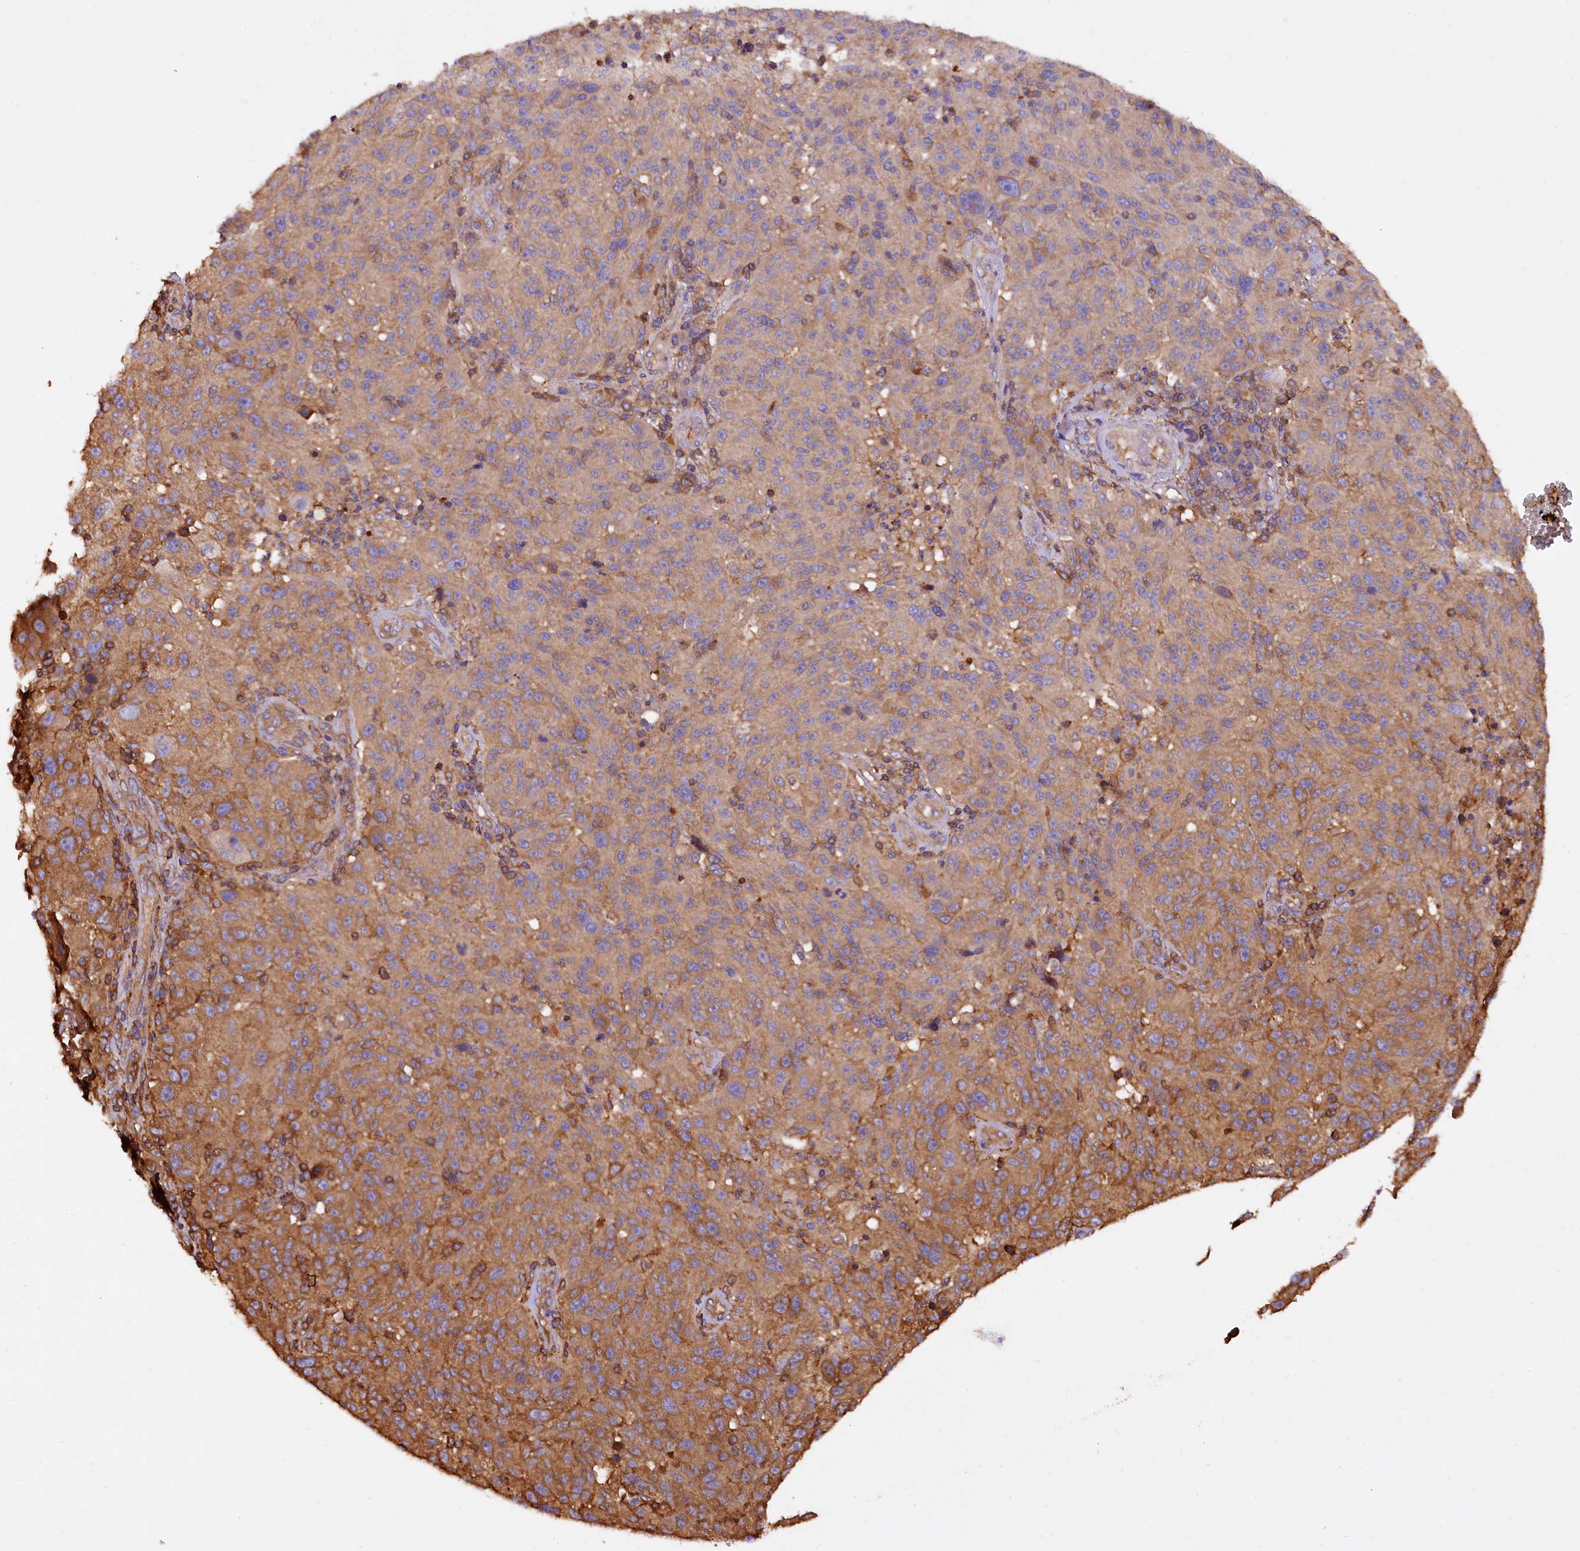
{"staining": {"intensity": "moderate", "quantity": ">75%", "location": "cytoplasmic/membranous"}, "tissue": "melanoma", "cell_type": "Tumor cells", "image_type": "cancer", "snomed": [{"axis": "morphology", "description": "Malignant melanoma, NOS"}, {"axis": "topography", "description": "Skin"}], "caption": "Immunohistochemical staining of human melanoma reveals medium levels of moderate cytoplasmic/membranous expression in approximately >75% of tumor cells.", "gene": "RARS2", "patient": {"sex": "male", "age": 53}}